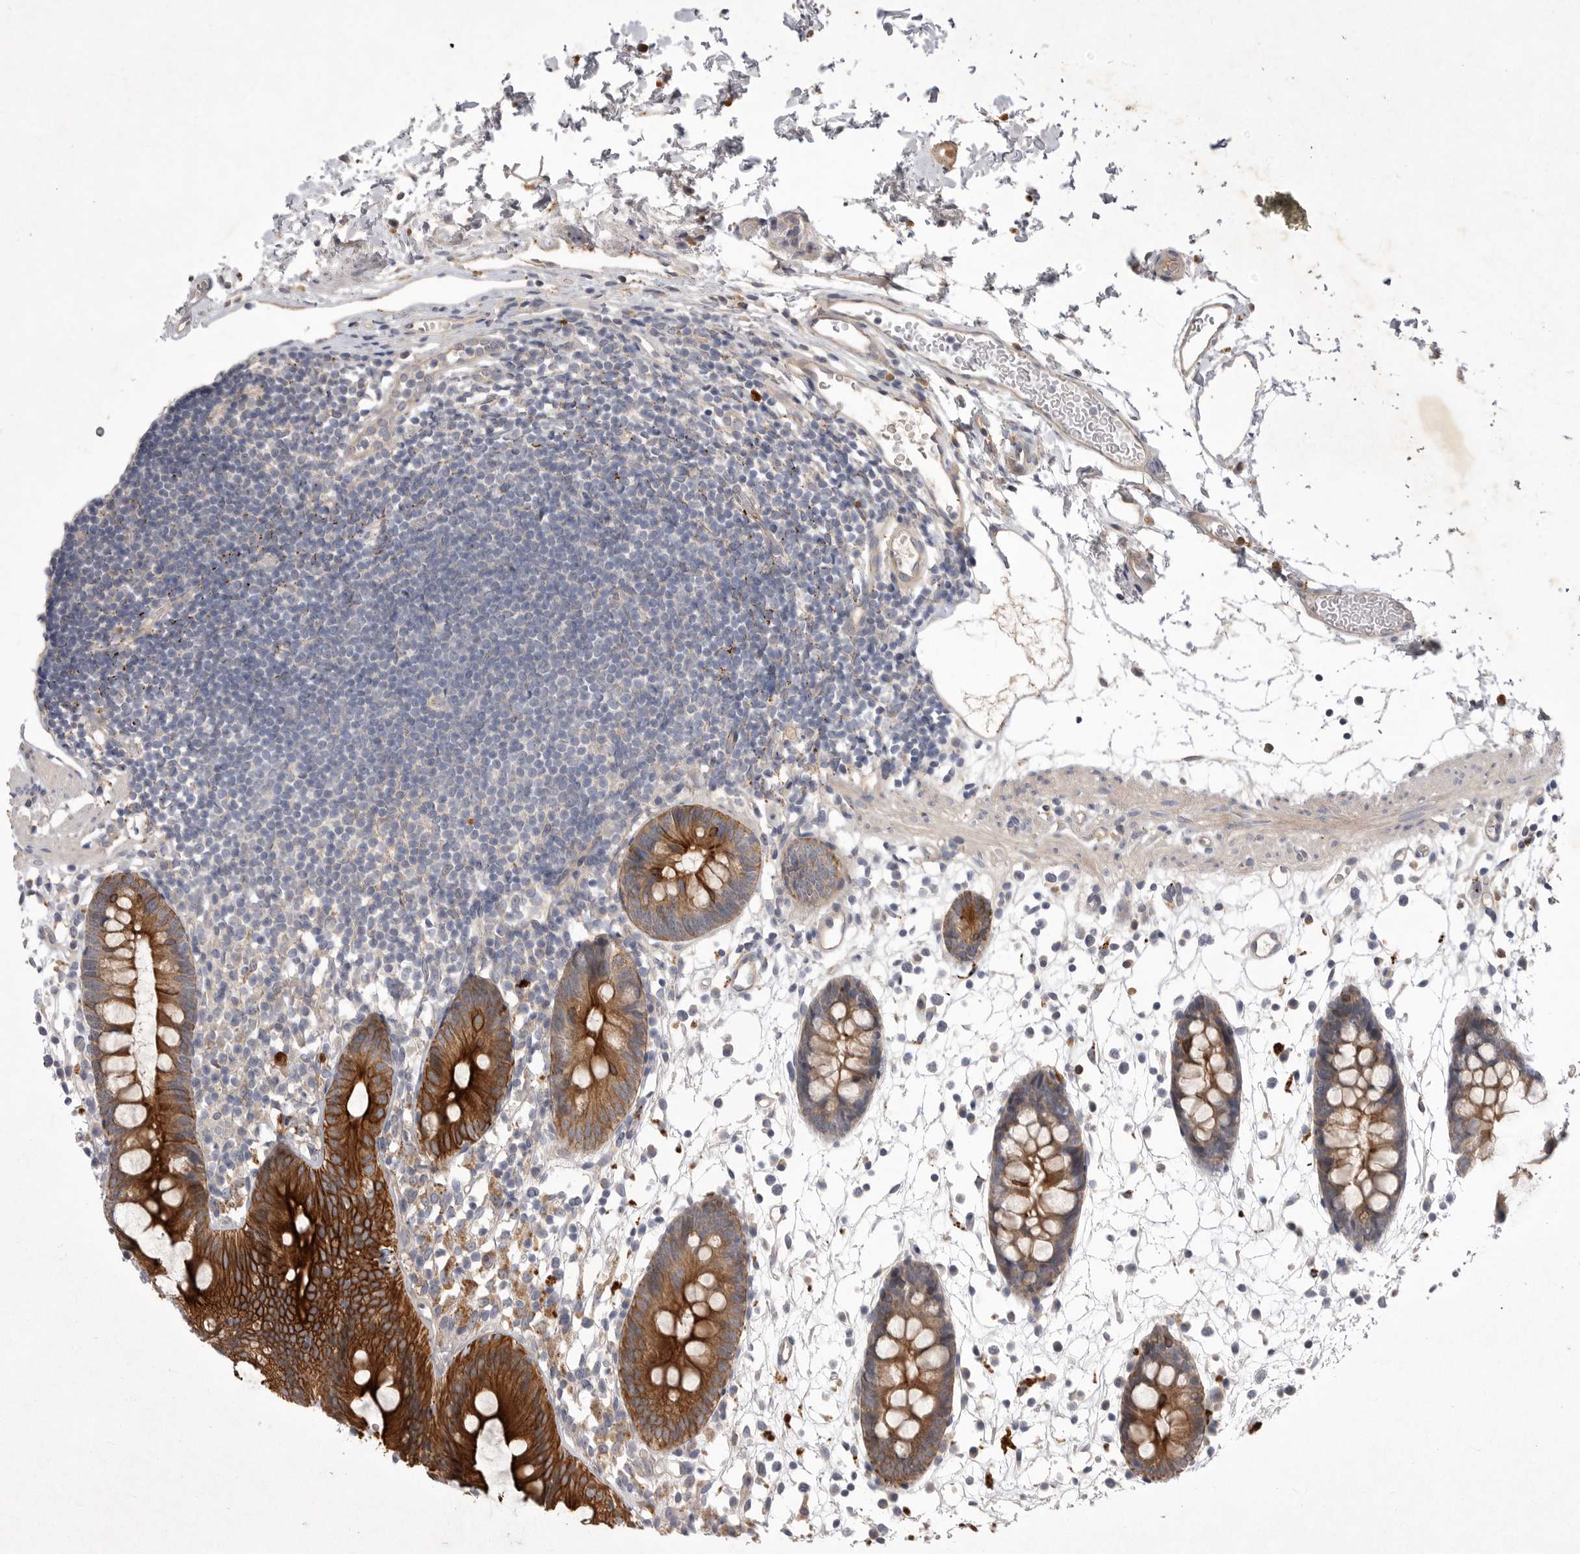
{"staining": {"intensity": "weak", "quantity": ">75%", "location": "cytoplasmic/membranous"}, "tissue": "colon", "cell_type": "Endothelial cells", "image_type": "normal", "snomed": [{"axis": "morphology", "description": "Normal tissue, NOS"}, {"axis": "topography", "description": "Colon"}], "caption": "Normal colon reveals weak cytoplasmic/membranous expression in approximately >75% of endothelial cells.", "gene": "DHDDS", "patient": {"sex": "male", "age": 56}}